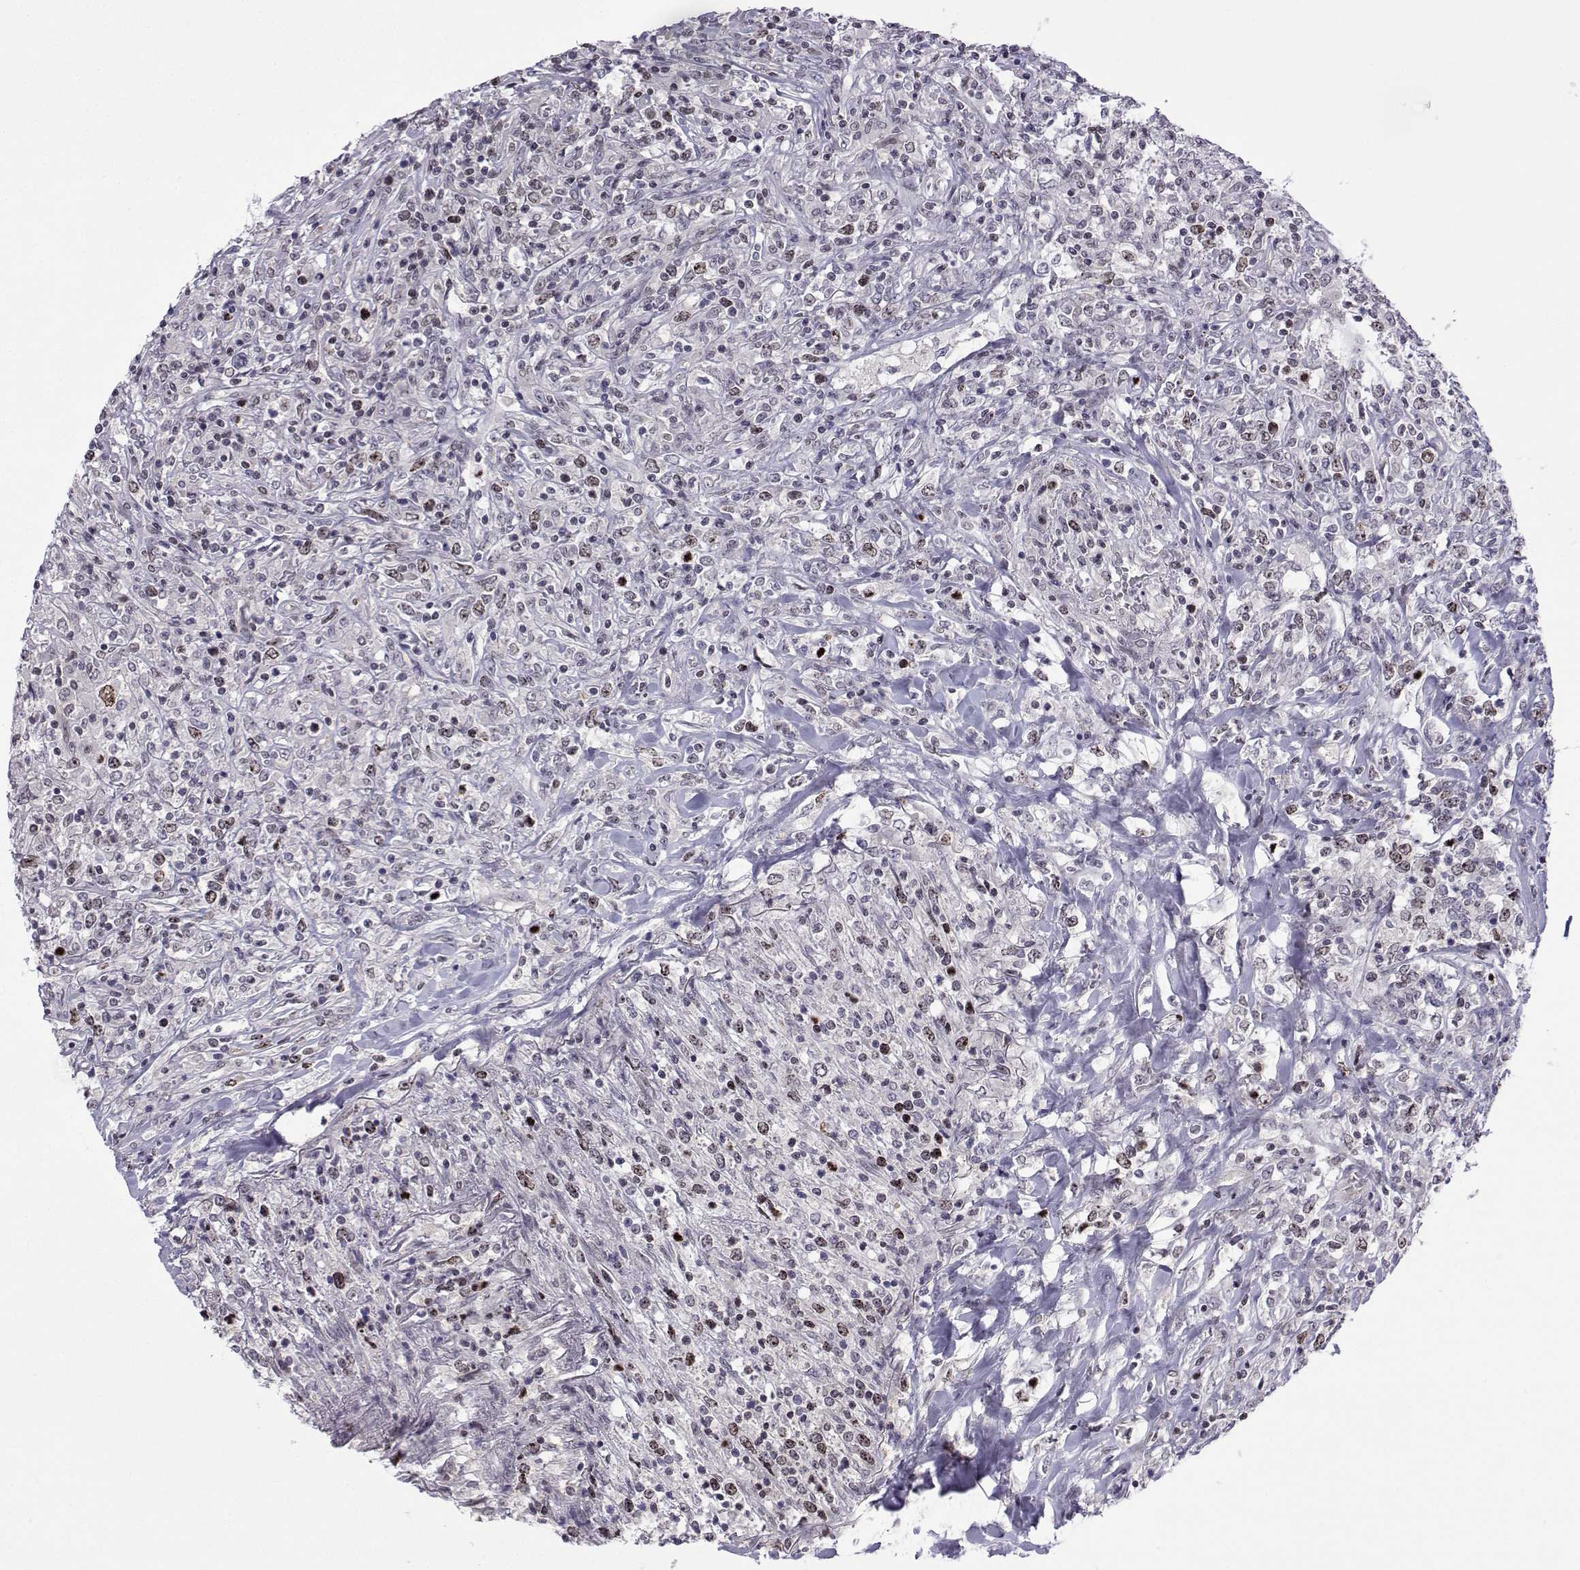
{"staining": {"intensity": "moderate", "quantity": "<25%", "location": "nuclear"}, "tissue": "lymphoma", "cell_type": "Tumor cells", "image_type": "cancer", "snomed": [{"axis": "morphology", "description": "Malignant lymphoma, non-Hodgkin's type, High grade"}, {"axis": "topography", "description": "Lung"}], "caption": "An image of human malignant lymphoma, non-Hodgkin's type (high-grade) stained for a protein exhibits moderate nuclear brown staining in tumor cells.", "gene": "INCENP", "patient": {"sex": "male", "age": 79}}